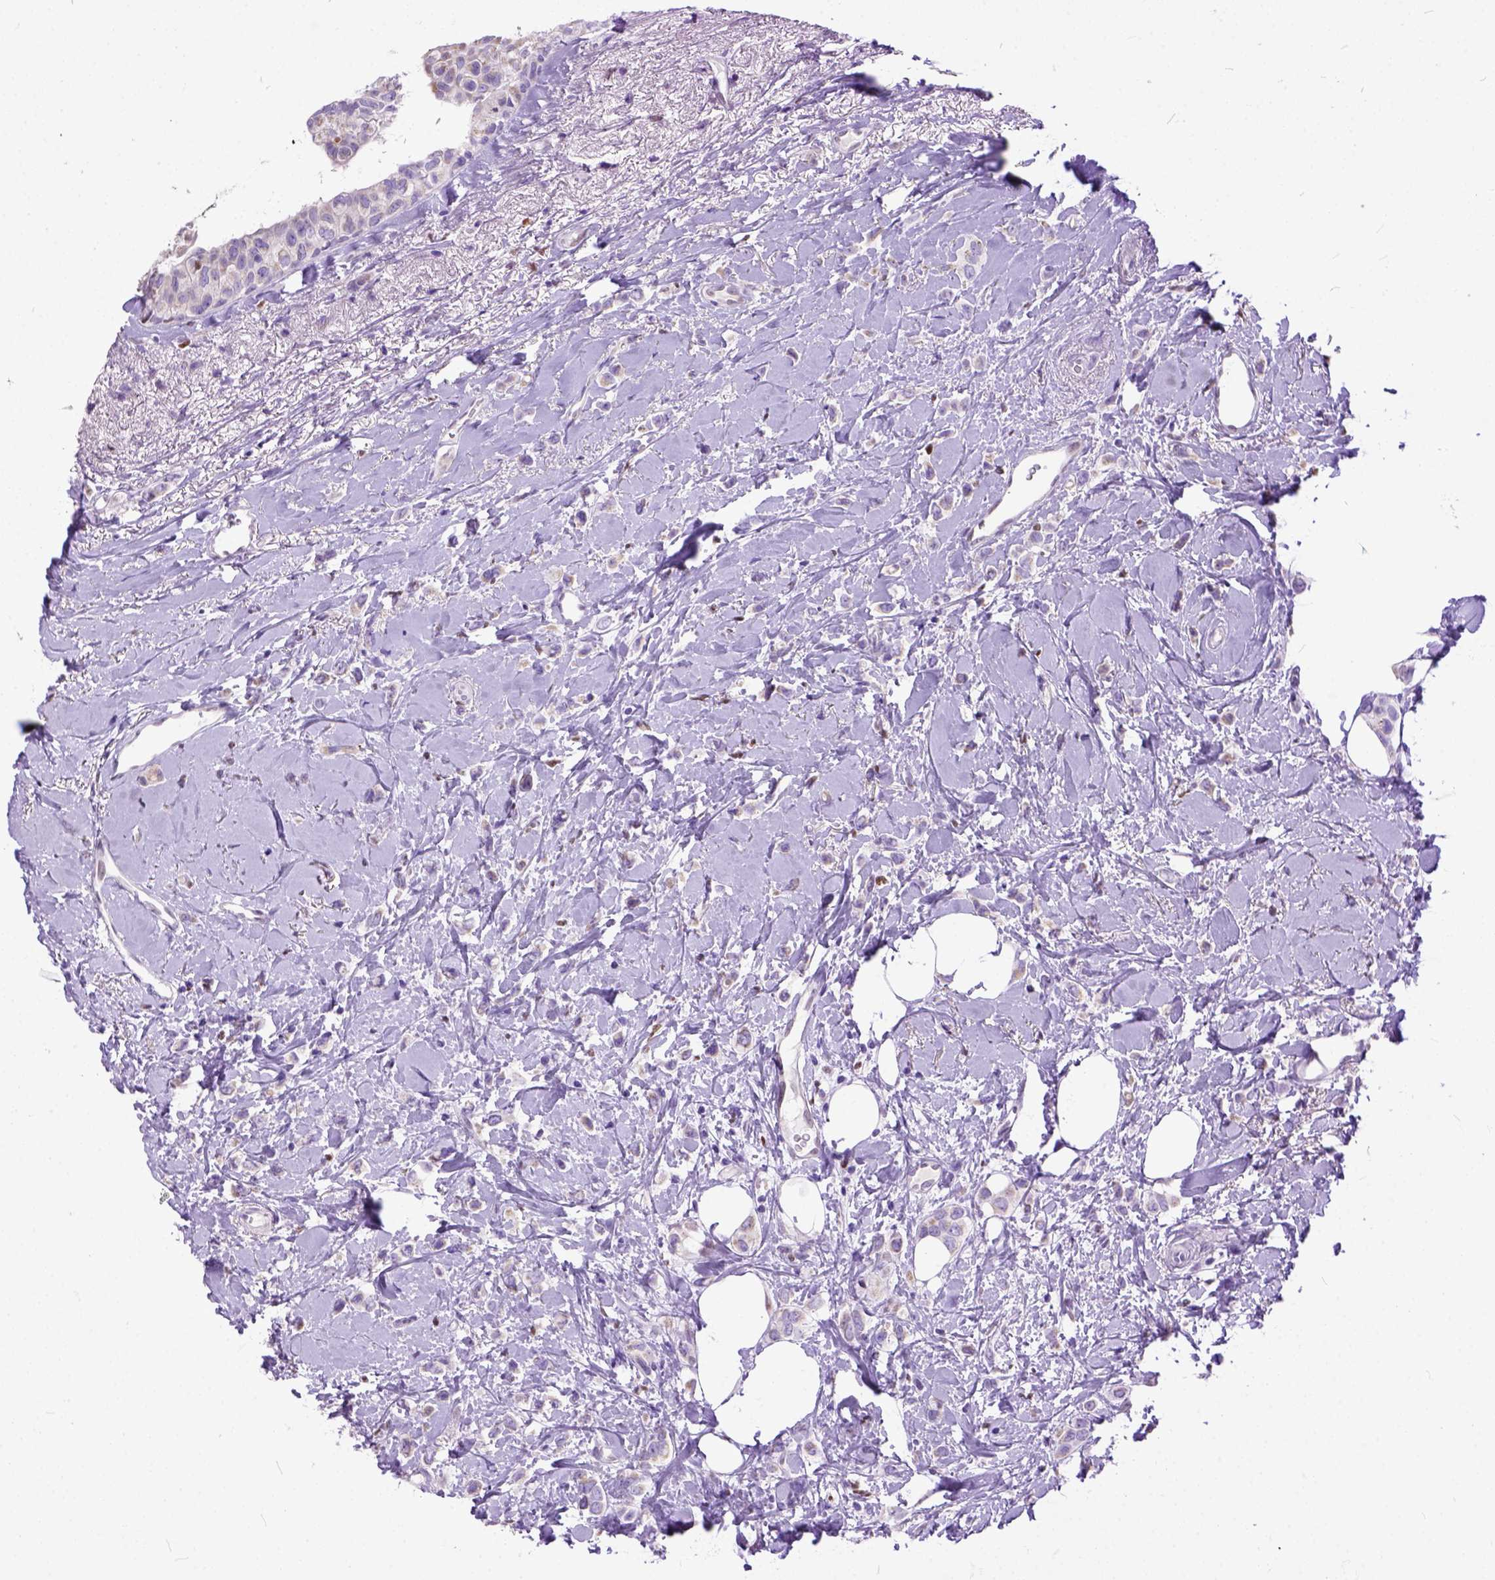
{"staining": {"intensity": "weak", "quantity": ">75%", "location": "cytoplasmic/membranous"}, "tissue": "breast cancer", "cell_type": "Tumor cells", "image_type": "cancer", "snomed": [{"axis": "morphology", "description": "Lobular carcinoma"}, {"axis": "topography", "description": "Breast"}], "caption": "Weak cytoplasmic/membranous staining for a protein is appreciated in about >75% of tumor cells of breast lobular carcinoma using immunohistochemistry.", "gene": "CRB1", "patient": {"sex": "female", "age": 66}}